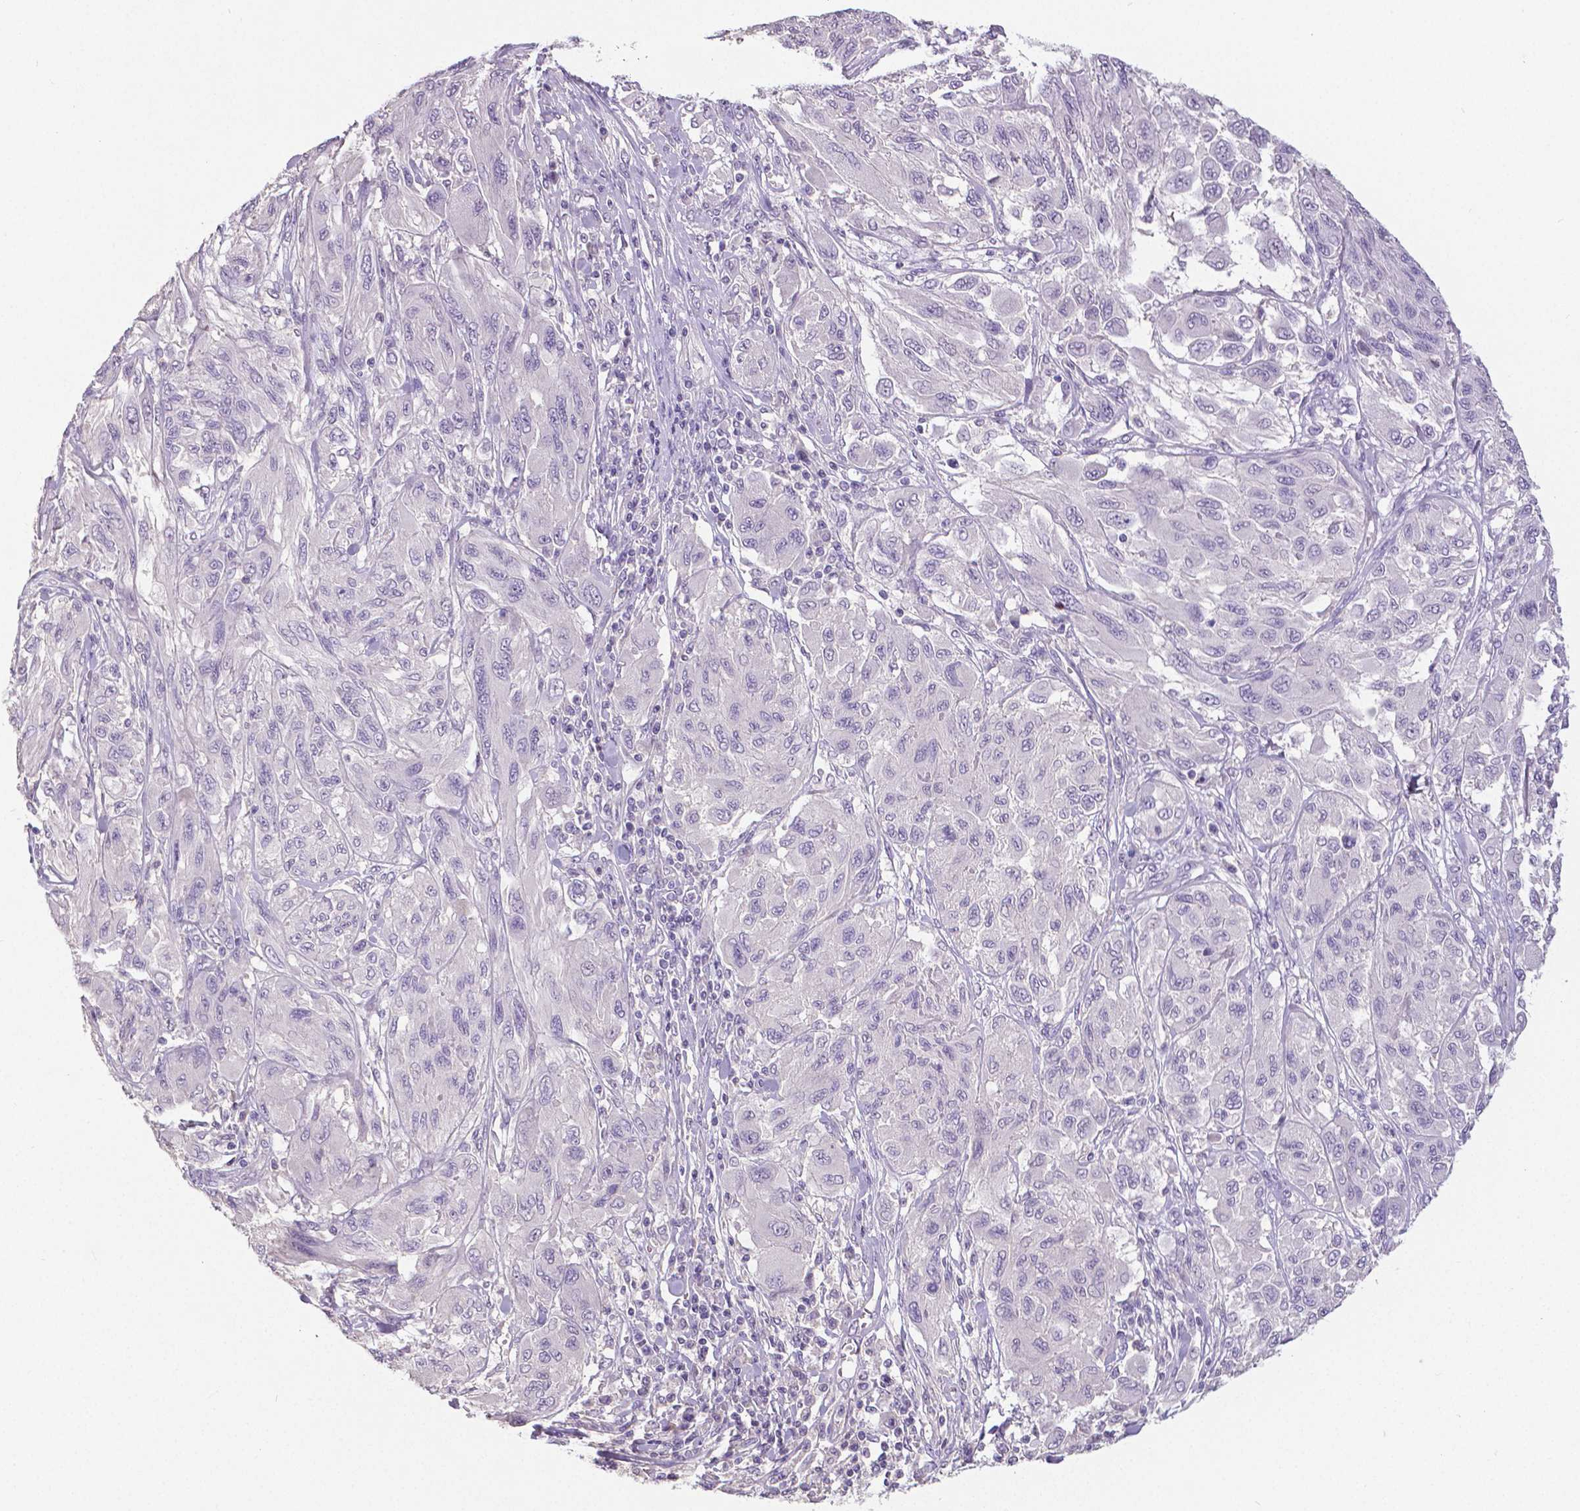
{"staining": {"intensity": "negative", "quantity": "none", "location": "none"}, "tissue": "melanoma", "cell_type": "Tumor cells", "image_type": "cancer", "snomed": [{"axis": "morphology", "description": "Malignant melanoma, NOS"}, {"axis": "topography", "description": "Skin"}], "caption": "High power microscopy image of an immunohistochemistry (IHC) photomicrograph of melanoma, revealing no significant positivity in tumor cells. The staining is performed using DAB brown chromogen with nuclei counter-stained in using hematoxylin.", "gene": "CRMP1", "patient": {"sex": "female", "age": 91}}